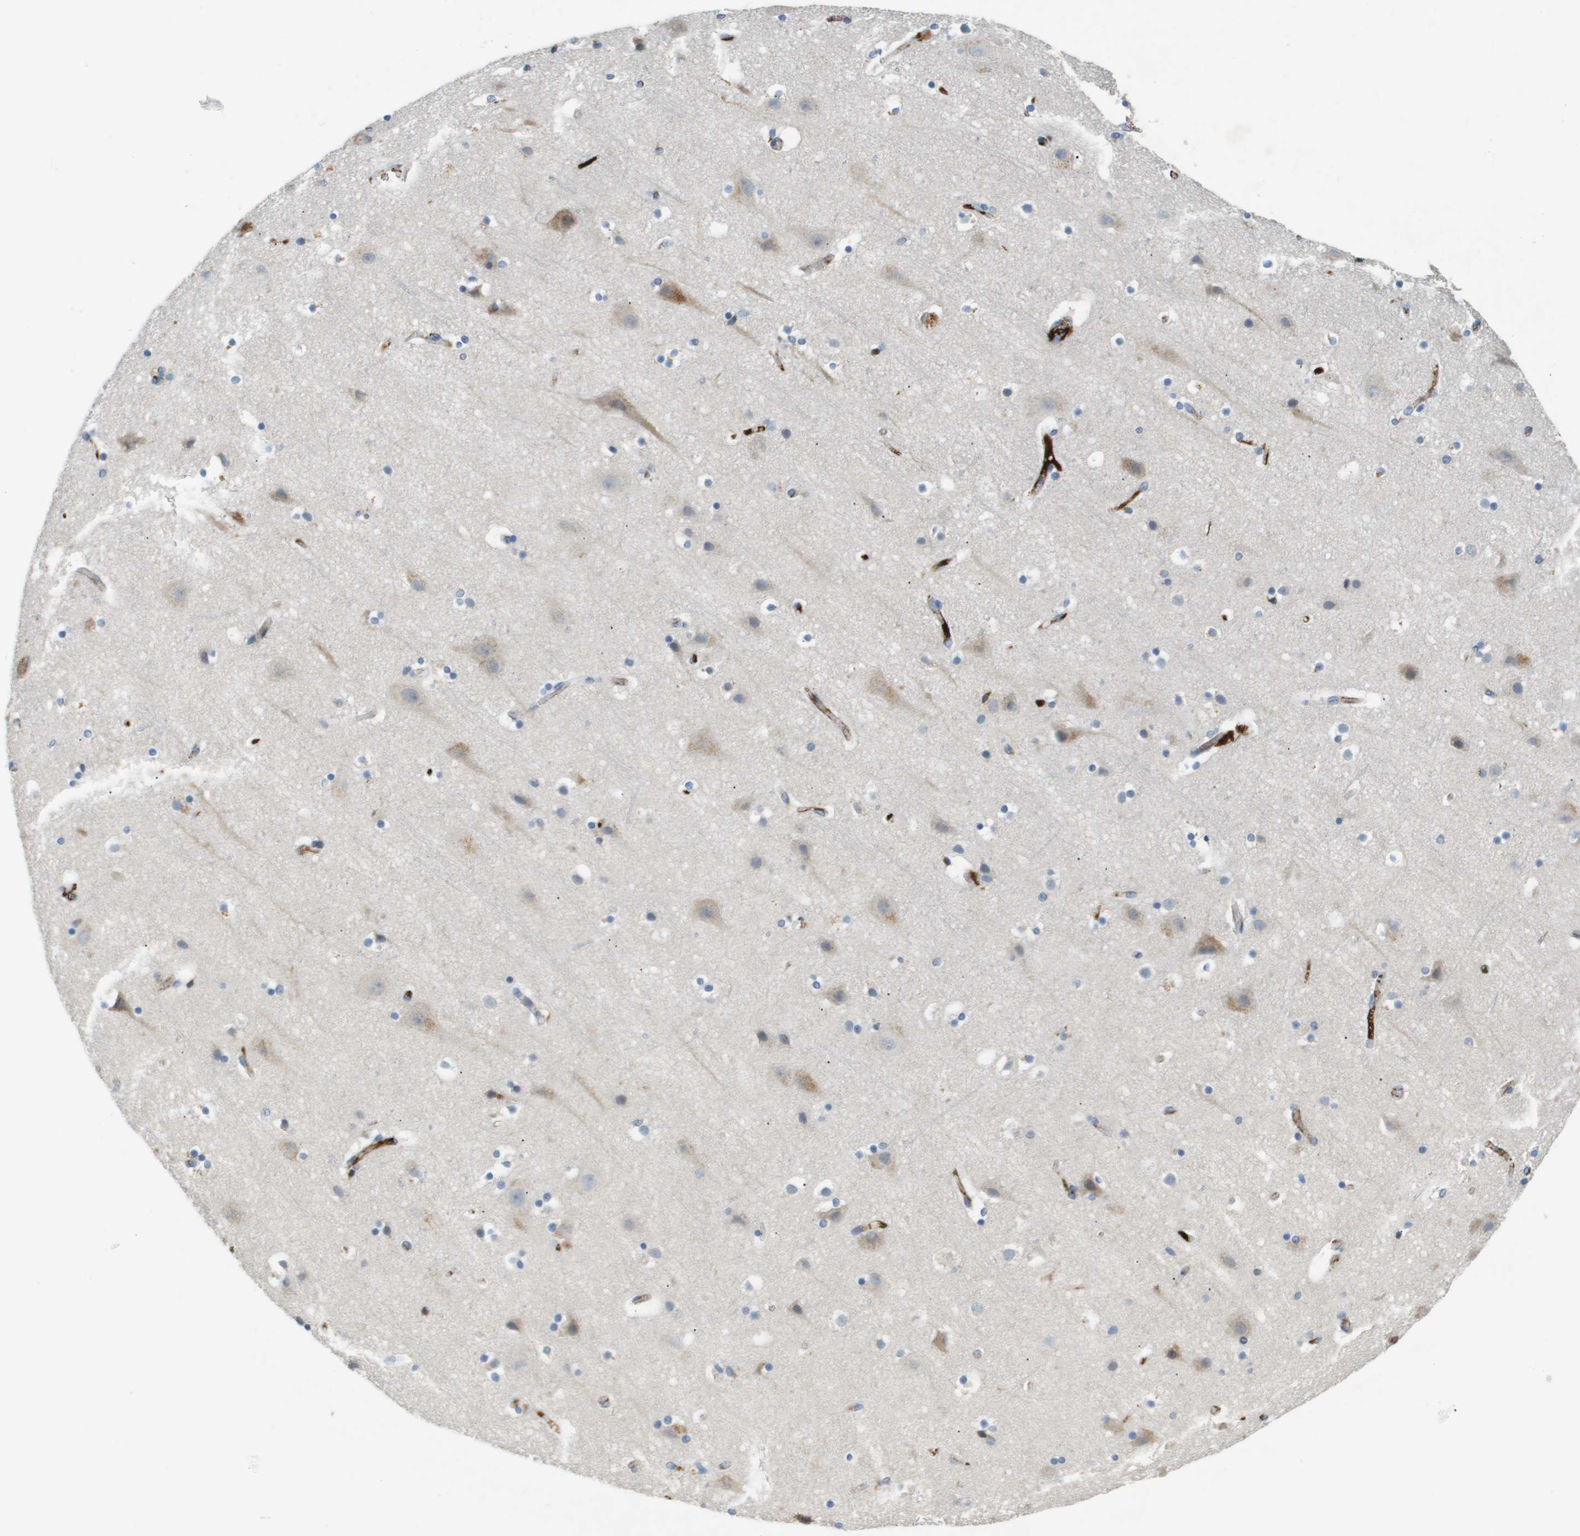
{"staining": {"intensity": "moderate", "quantity": "25%-75%", "location": "cytoplasmic/membranous"}, "tissue": "cerebral cortex", "cell_type": "Endothelial cells", "image_type": "normal", "snomed": [{"axis": "morphology", "description": "Normal tissue, NOS"}, {"axis": "topography", "description": "Cerebral cortex"}], "caption": "Endothelial cells exhibit moderate cytoplasmic/membranous staining in approximately 25%-75% of cells in benign cerebral cortex. The protein is stained brown, and the nuclei are stained in blue (DAB (3,3'-diaminobenzidine) IHC with brightfield microscopy, high magnification).", "gene": "VTN", "patient": {"sex": "male", "age": 45}}